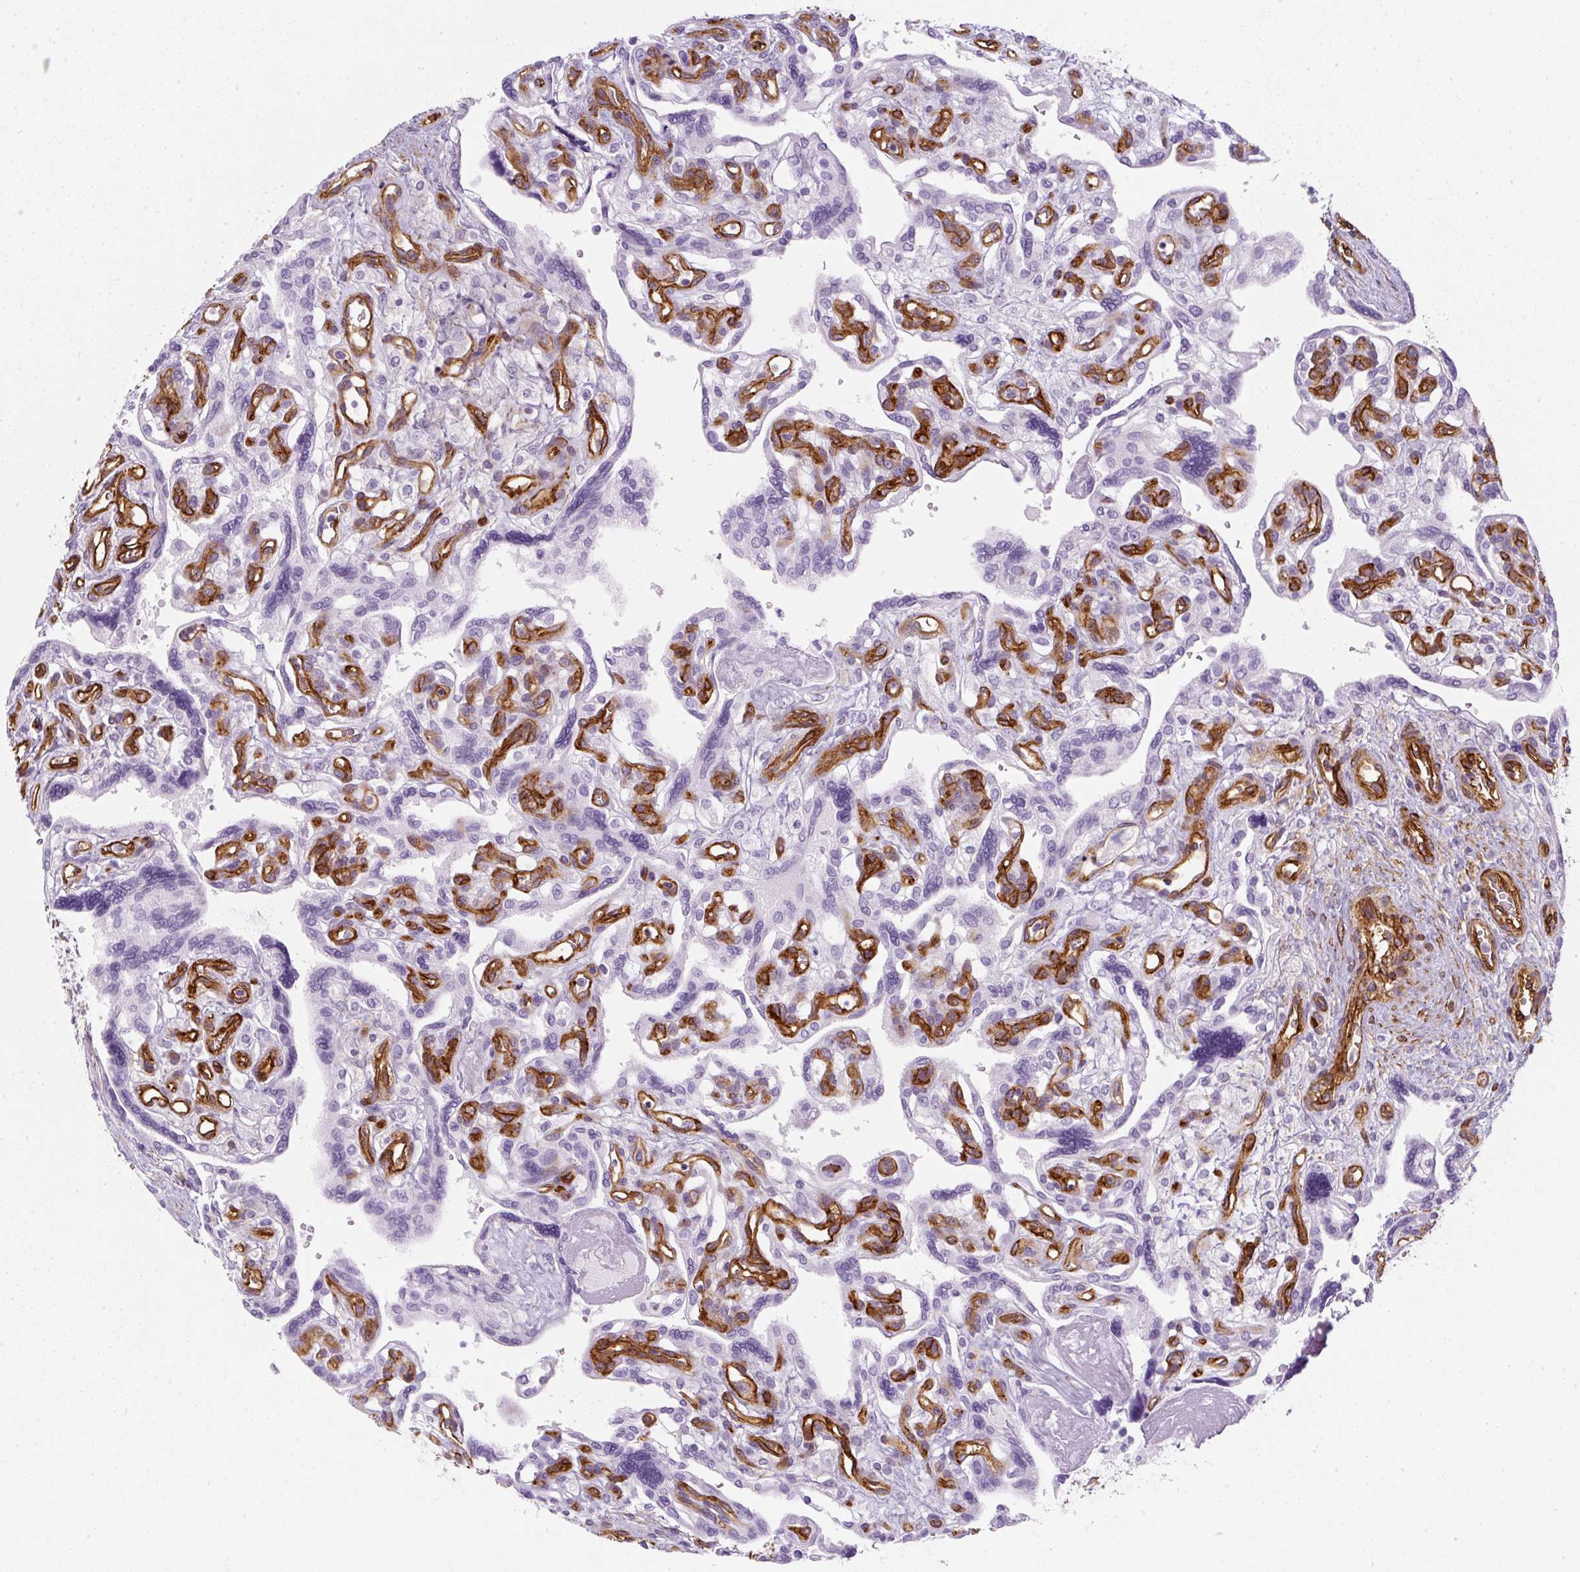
{"staining": {"intensity": "moderate", "quantity": "<25%", "location": "cytoplasmic/membranous"}, "tissue": "placenta", "cell_type": "Decidual cells", "image_type": "normal", "snomed": [{"axis": "morphology", "description": "Normal tissue, NOS"}, {"axis": "topography", "description": "Placenta"}], "caption": "Immunohistochemistry (IHC) micrograph of benign placenta: placenta stained using immunohistochemistry shows low levels of moderate protein expression localized specifically in the cytoplasmic/membranous of decidual cells, appearing as a cytoplasmic/membranous brown color.", "gene": "CAVIN3", "patient": {"sex": "female", "age": 39}}